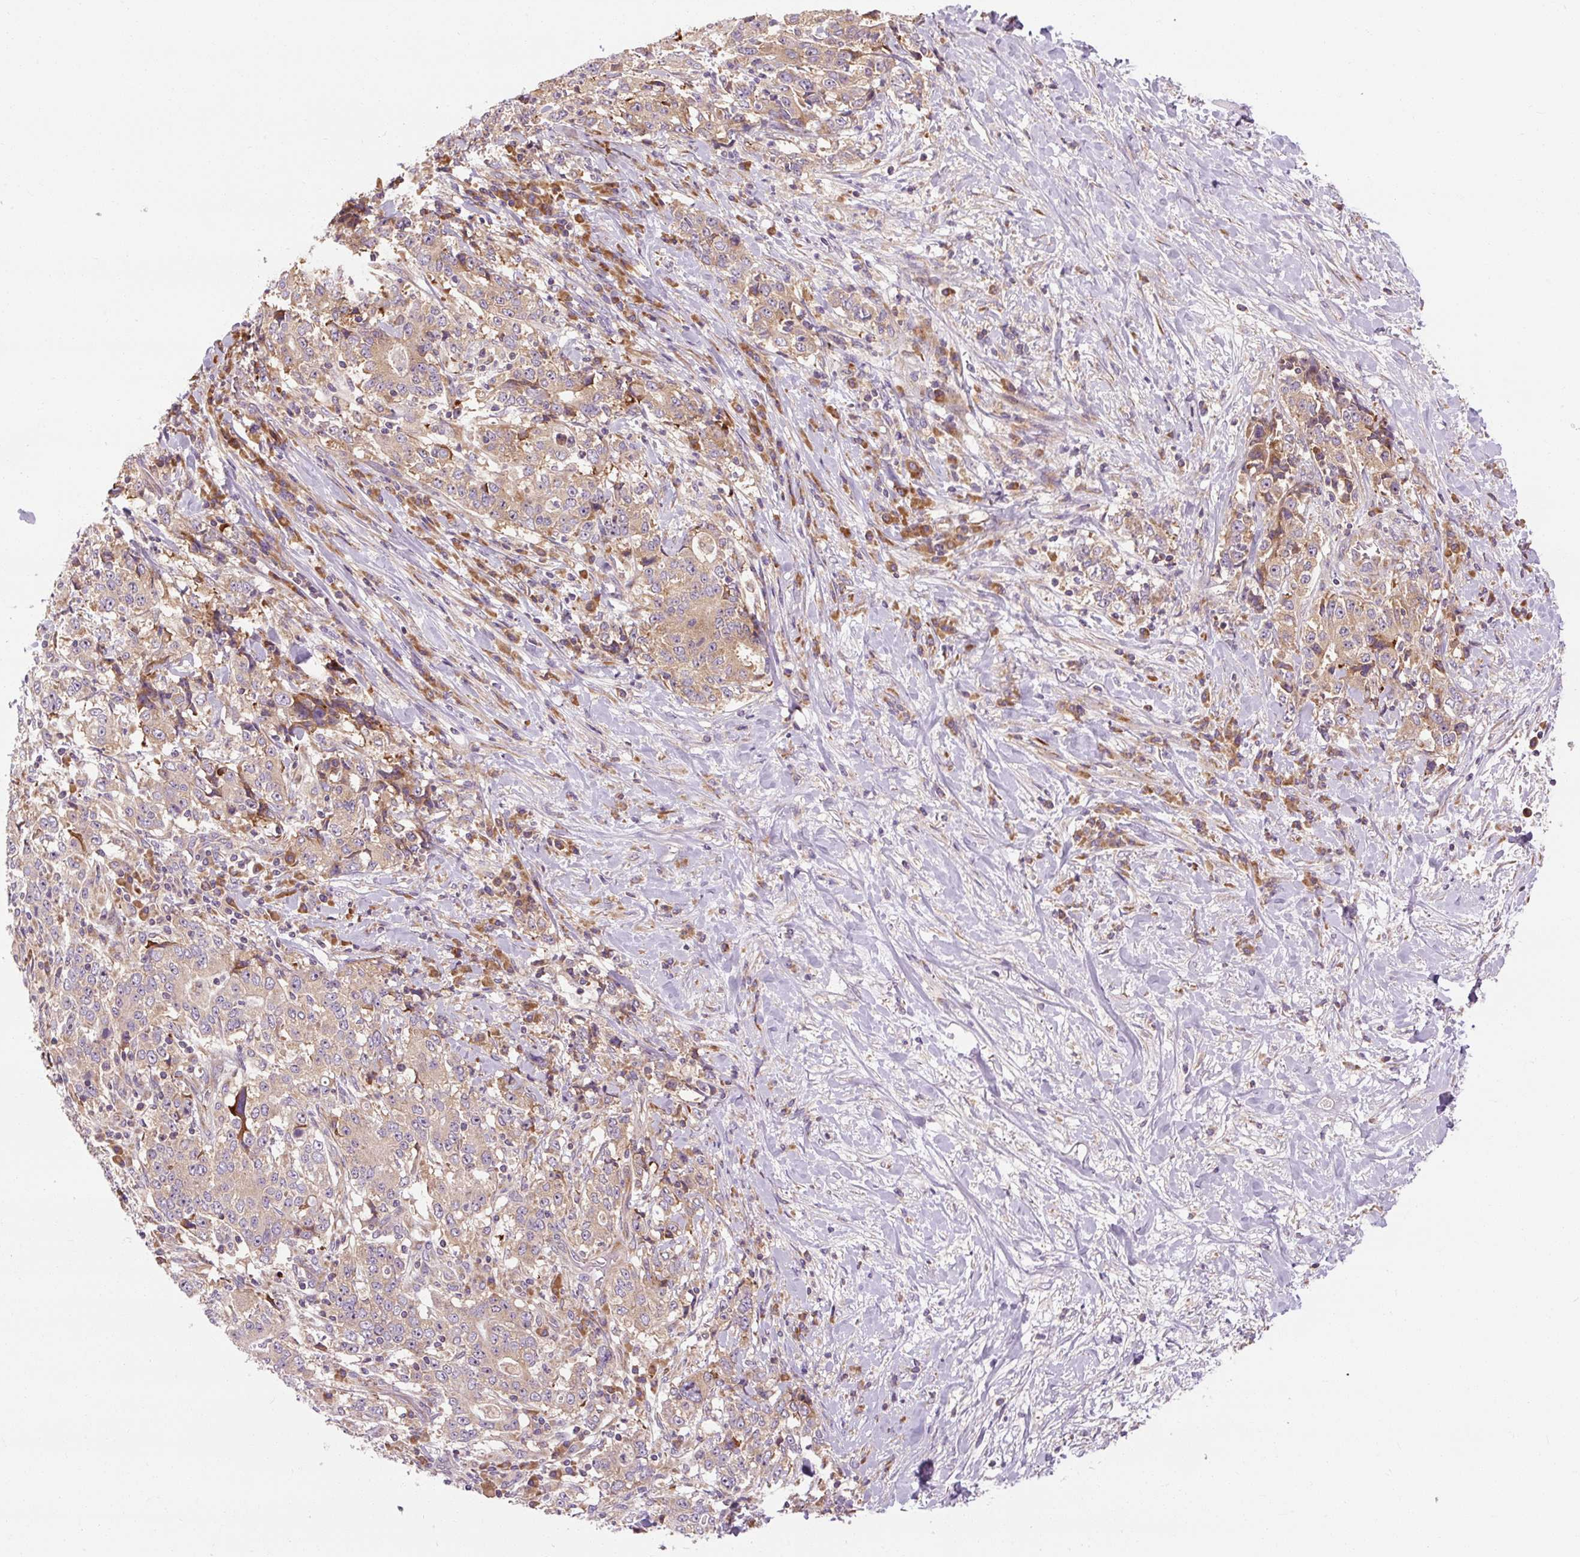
{"staining": {"intensity": "weak", "quantity": "25%-75%", "location": "cytoplasmic/membranous"}, "tissue": "stomach cancer", "cell_type": "Tumor cells", "image_type": "cancer", "snomed": [{"axis": "morphology", "description": "Normal tissue, NOS"}, {"axis": "morphology", "description": "Adenocarcinoma, NOS"}, {"axis": "topography", "description": "Stomach, upper"}, {"axis": "topography", "description": "Stomach"}], "caption": "The histopathology image reveals a brown stain indicating the presence of a protein in the cytoplasmic/membranous of tumor cells in stomach adenocarcinoma. The staining was performed using DAB to visualize the protein expression in brown, while the nuclei were stained in blue with hematoxylin (Magnification: 20x).", "gene": "PRSS48", "patient": {"sex": "male", "age": 59}}